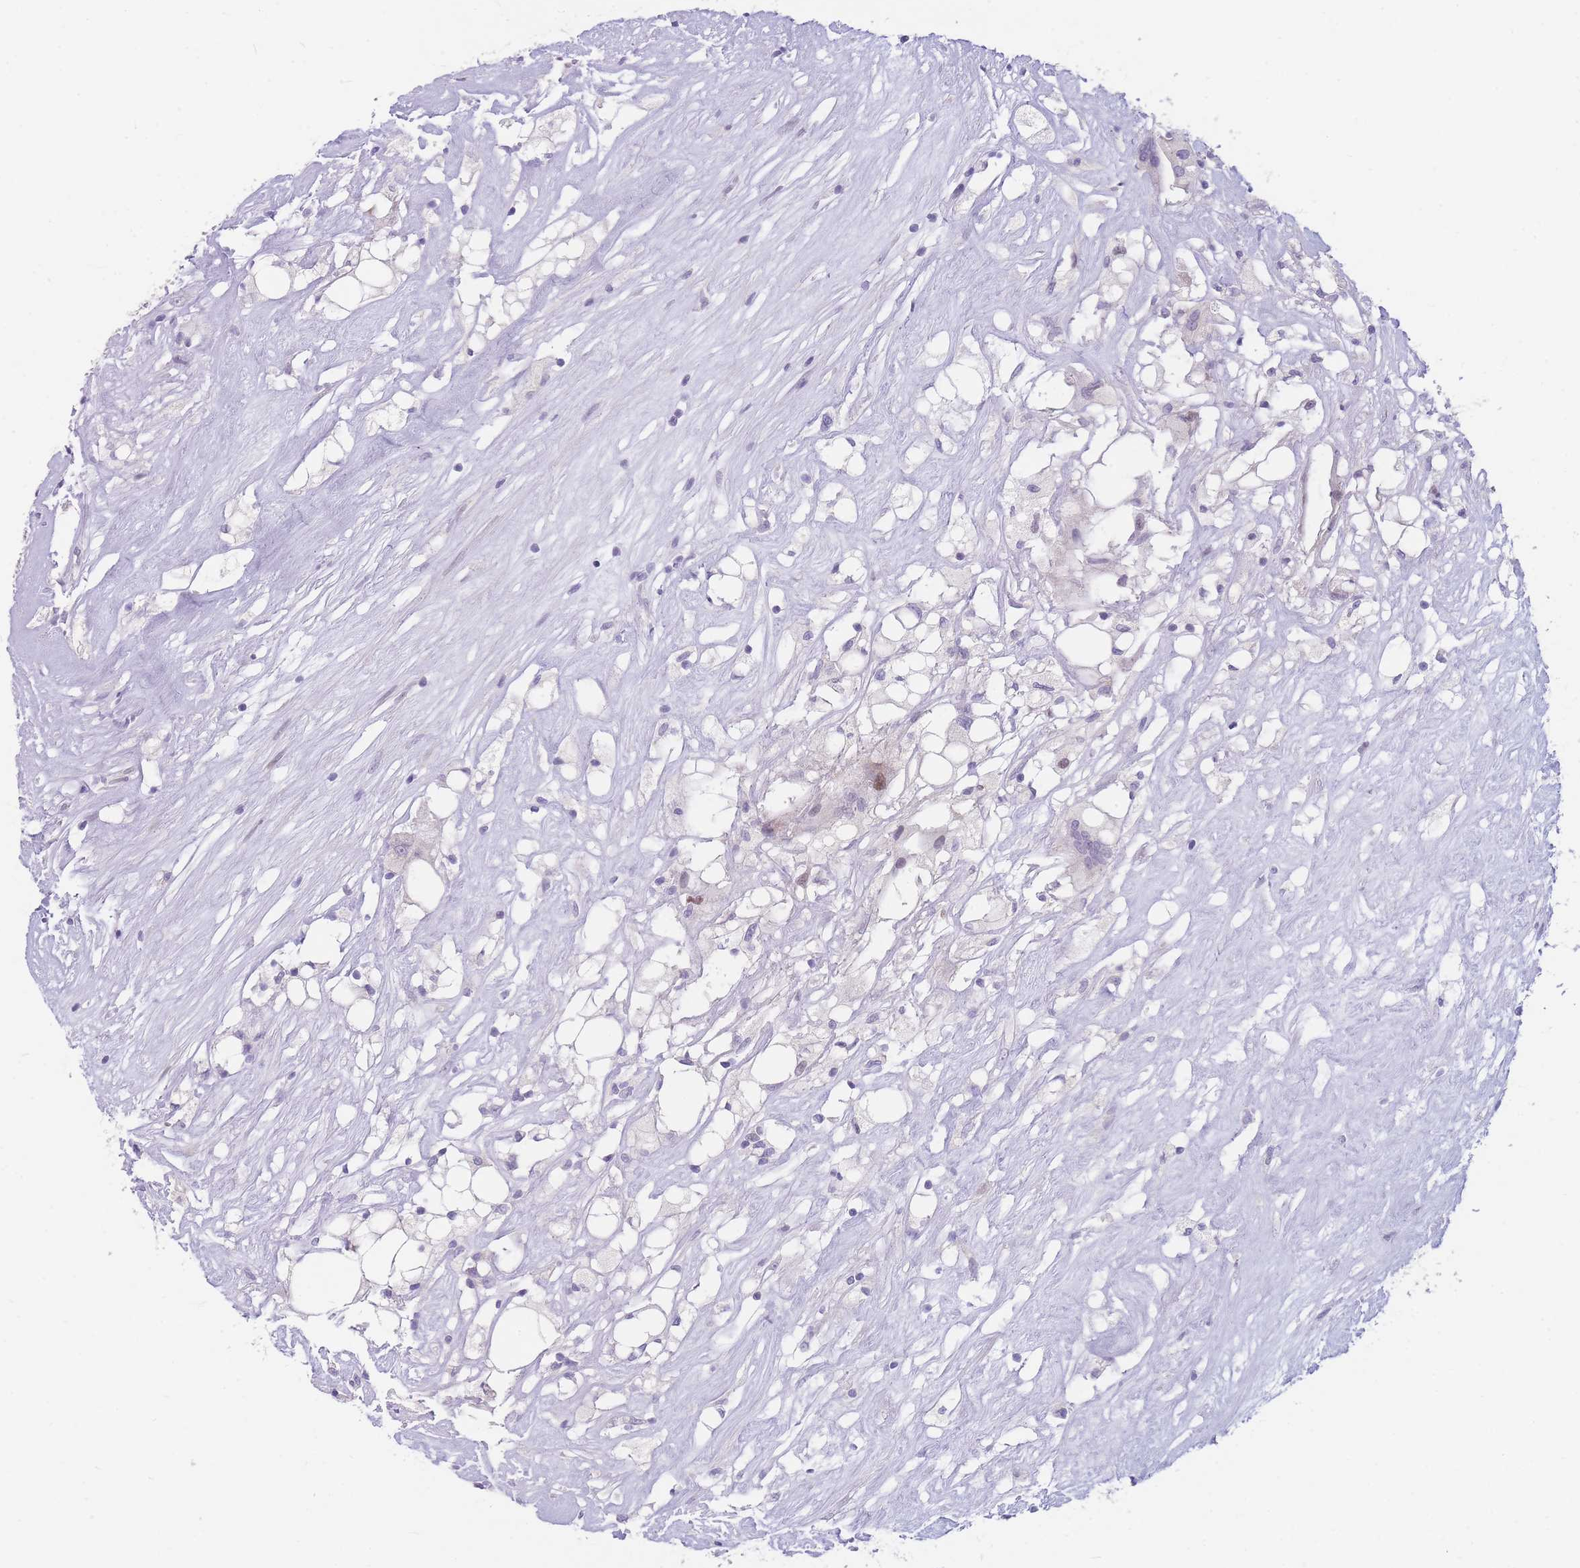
{"staining": {"intensity": "negative", "quantity": "none", "location": "none"}, "tissue": "renal cancer", "cell_type": "Tumor cells", "image_type": "cancer", "snomed": [{"axis": "morphology", "description": "Adenocarcinoma, NOS"}, {"axis": "topography", "description": "Kidney"}], "caption": "Renal adenocarcinoma stained for a protein using immunohistochemistry exhibits no positivity tumor cells.", "gene": "SHCBP1", "patient": {"sex": "male", "age": 59}}